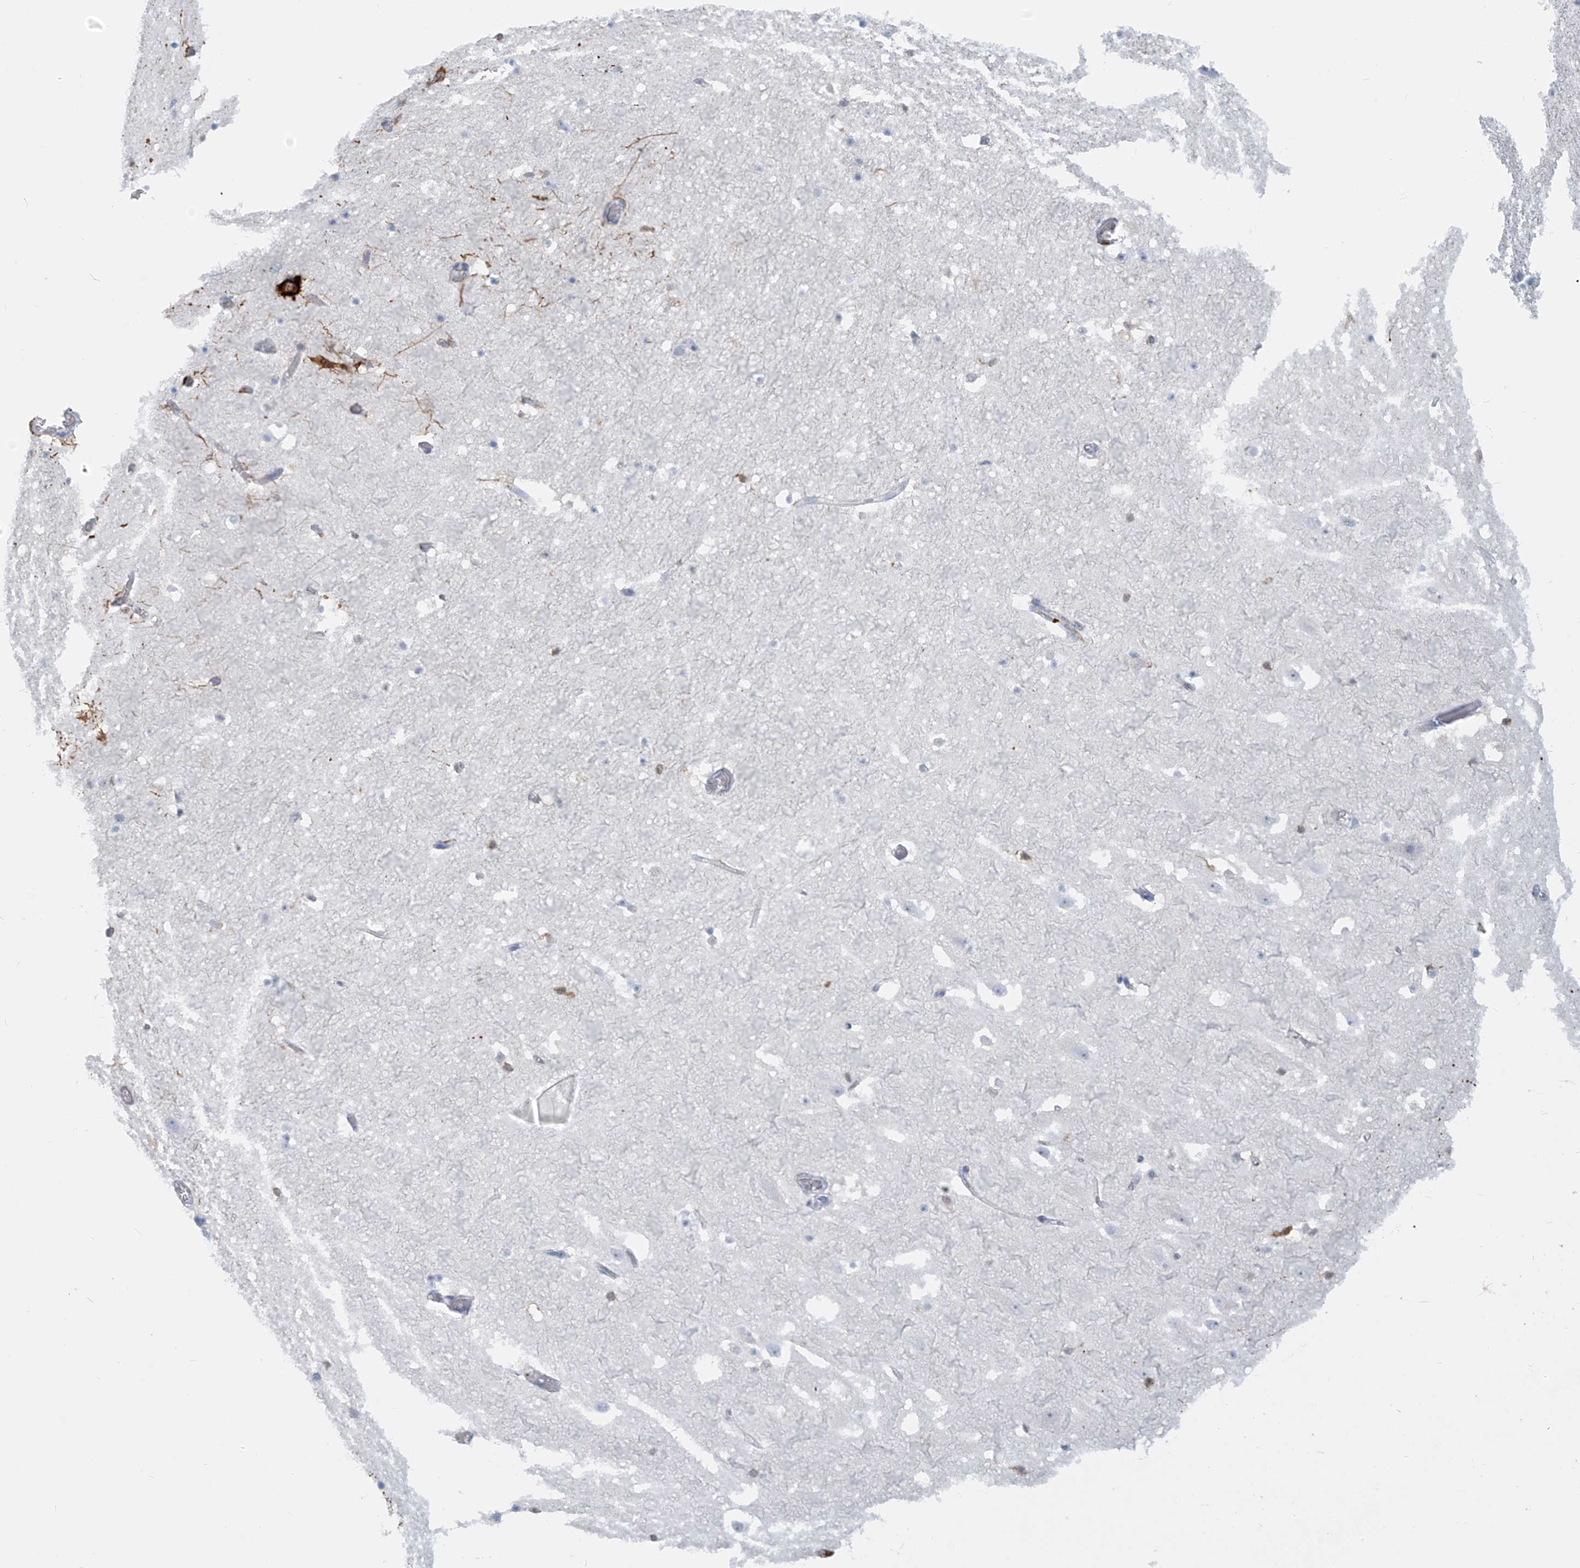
{"staining": {"intensity": "negative", "quantity": "none", "location": "none"}, "tissue": "hippocampus", "cell_type": "Glial cells", "image_type": "normal", "snomed": [{"axis": "morphology", "description": "Normal tissue, NOS"}, {"axis": "topography", "description": "Hippocampus"}], "caption": "IHC histopathology image of unremarkable hippocampus: human hippocampus stained with DAB demonstrates no significant protein staining in glial cells.", "gene": "TRMT2B", "patient": {"sex": "female", "age": 52}}